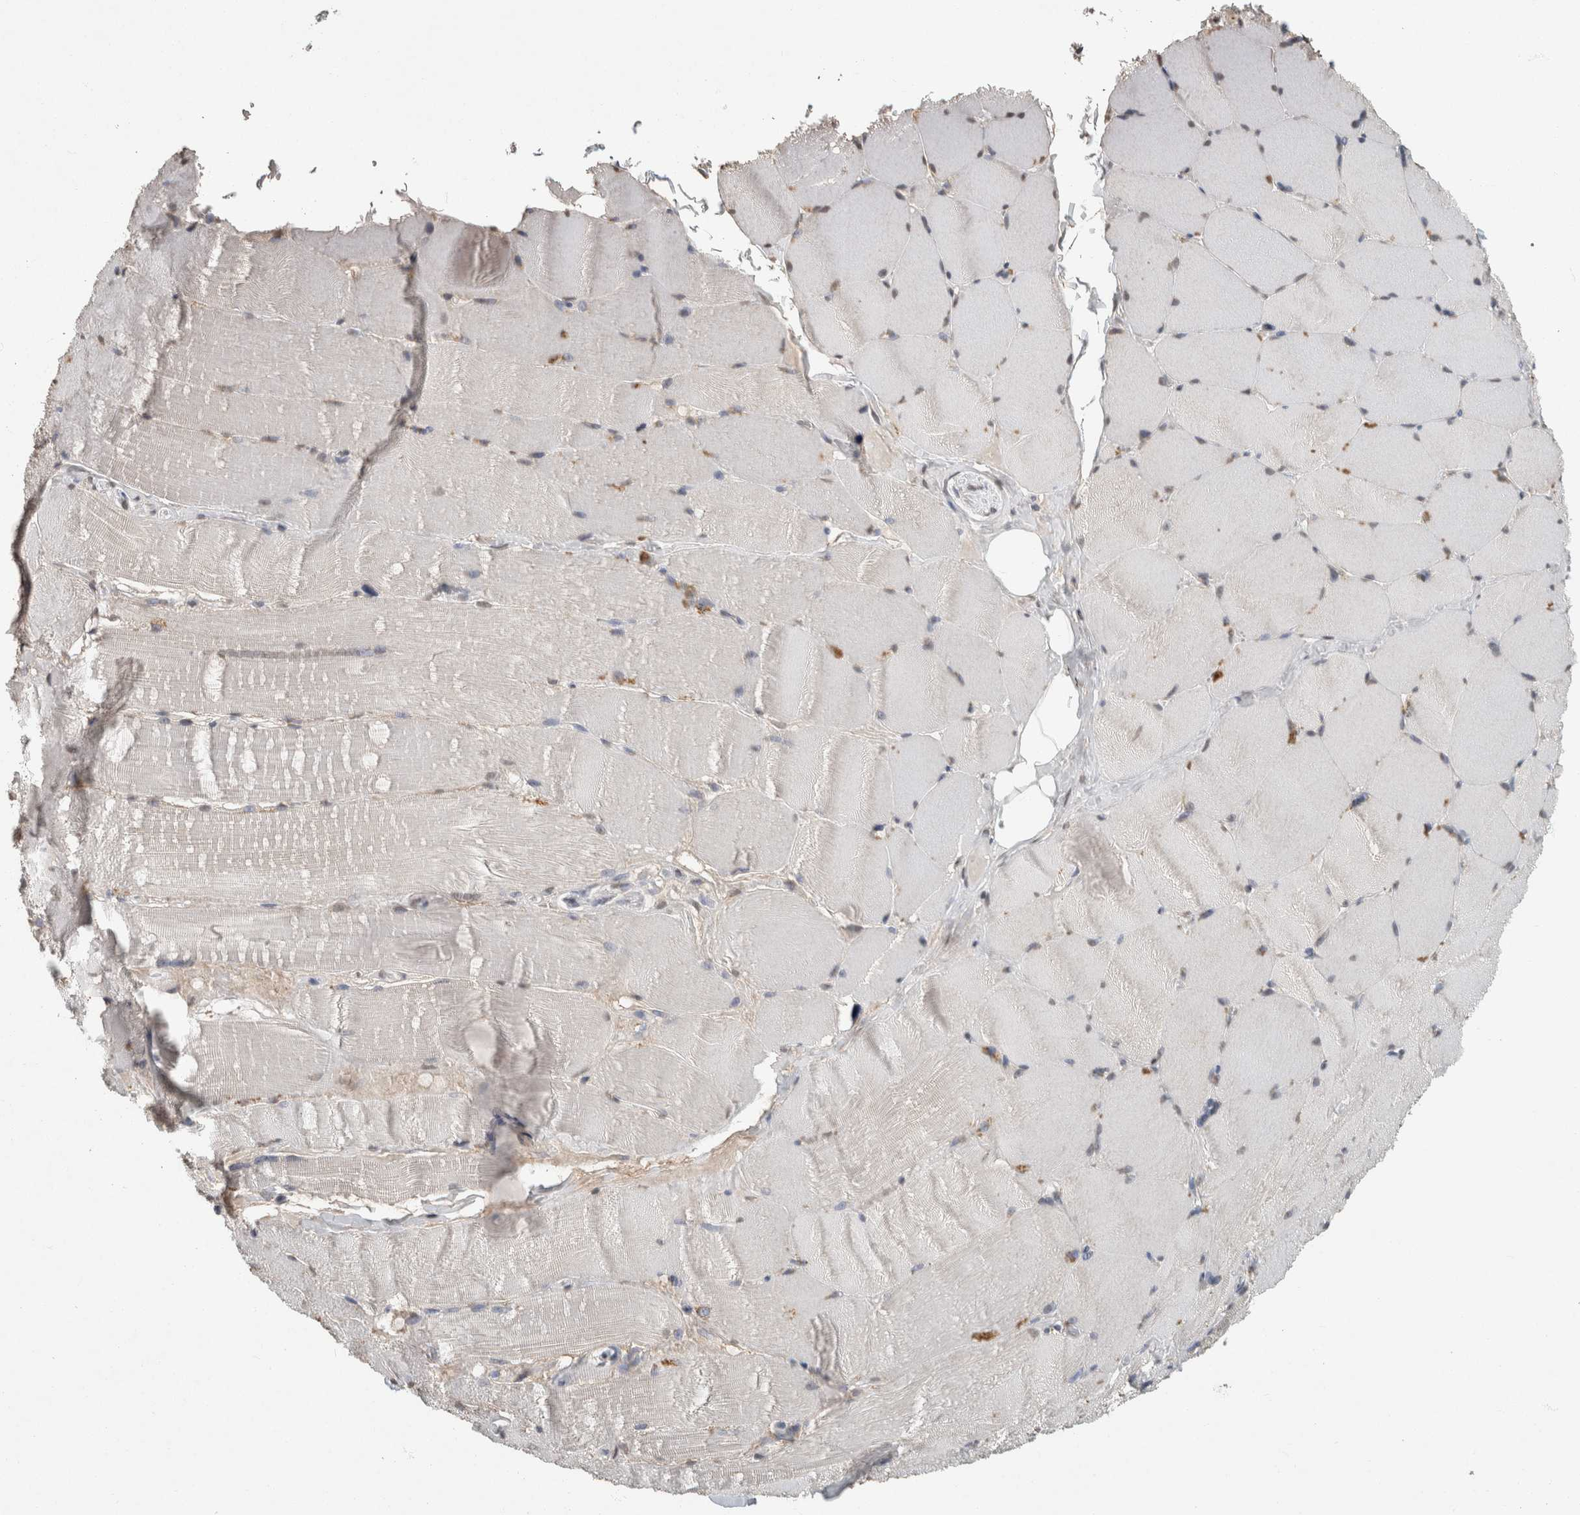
{"staining": {"intensity": "weak", "quantity": "<25%", "location": "nuclear"}, "tissue": "skeletal muscle", "cell_type": "Myocytes", "image_type": "normal", "snomed": [{"axis": "morphology", "description": "Normal tissue, NOS"}, {"axis": "topography", "description": "Skin"}, {"axis": "topography", "description": "Skeletal muscle"}], "caption": "Immunohistochemical staining of normal human skeletal muscle shows no significant expression in myocytes.", "gene": "LTBP1", "patient": {"sex": "male", "age": 83}}